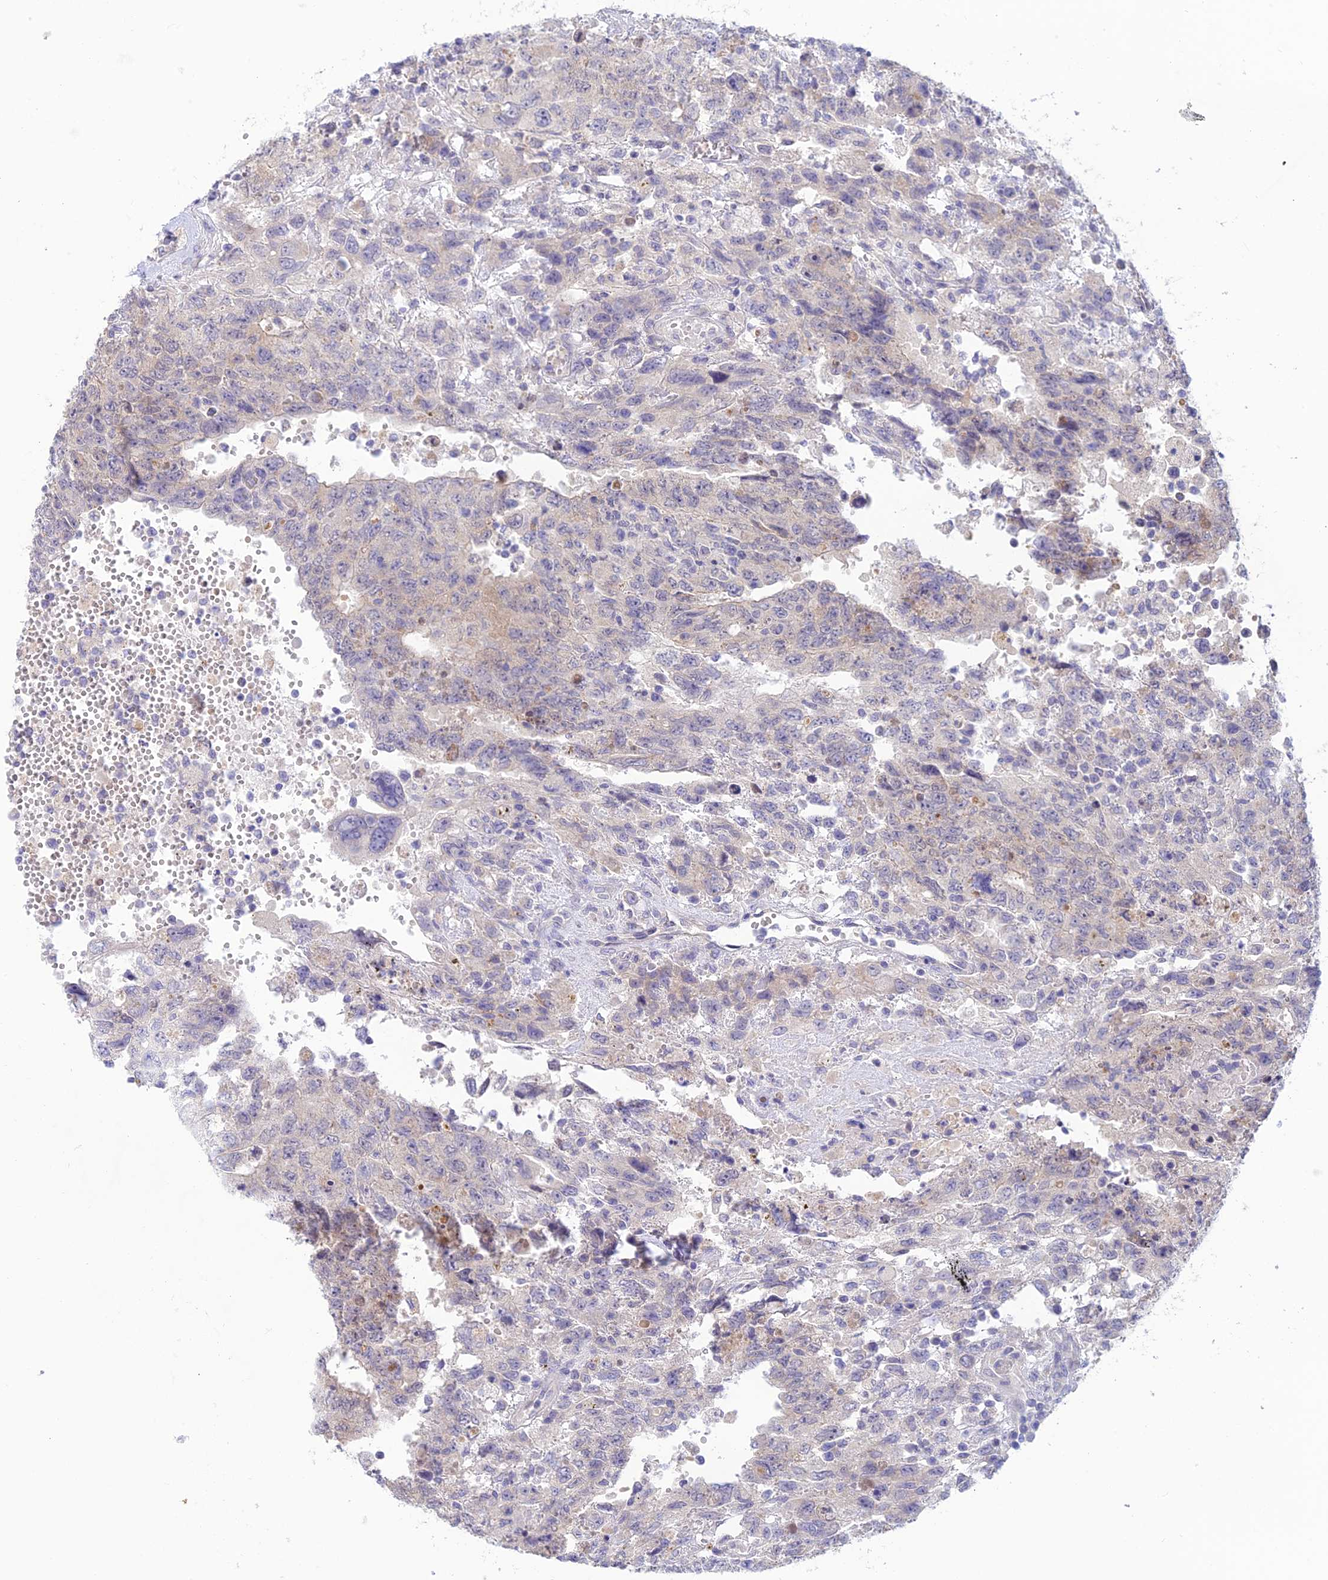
{"staining": {"intensity": "negative", "quantity": "none", "location": "none"}, "tissue": "testis cancer", "cell_type": "Tumor cells", "image_type": "cancer", "snomed": [{"axis": "morphology", "description": "Carcinoma, Embryonal, NOS"}, {"axis": "topography", "description": "Testis"}], "caption": "An image of human testis cancer is negative for staining in tumor cells.", "gene": "XPO7", "patient": {"sex": "male", "age": 34}}